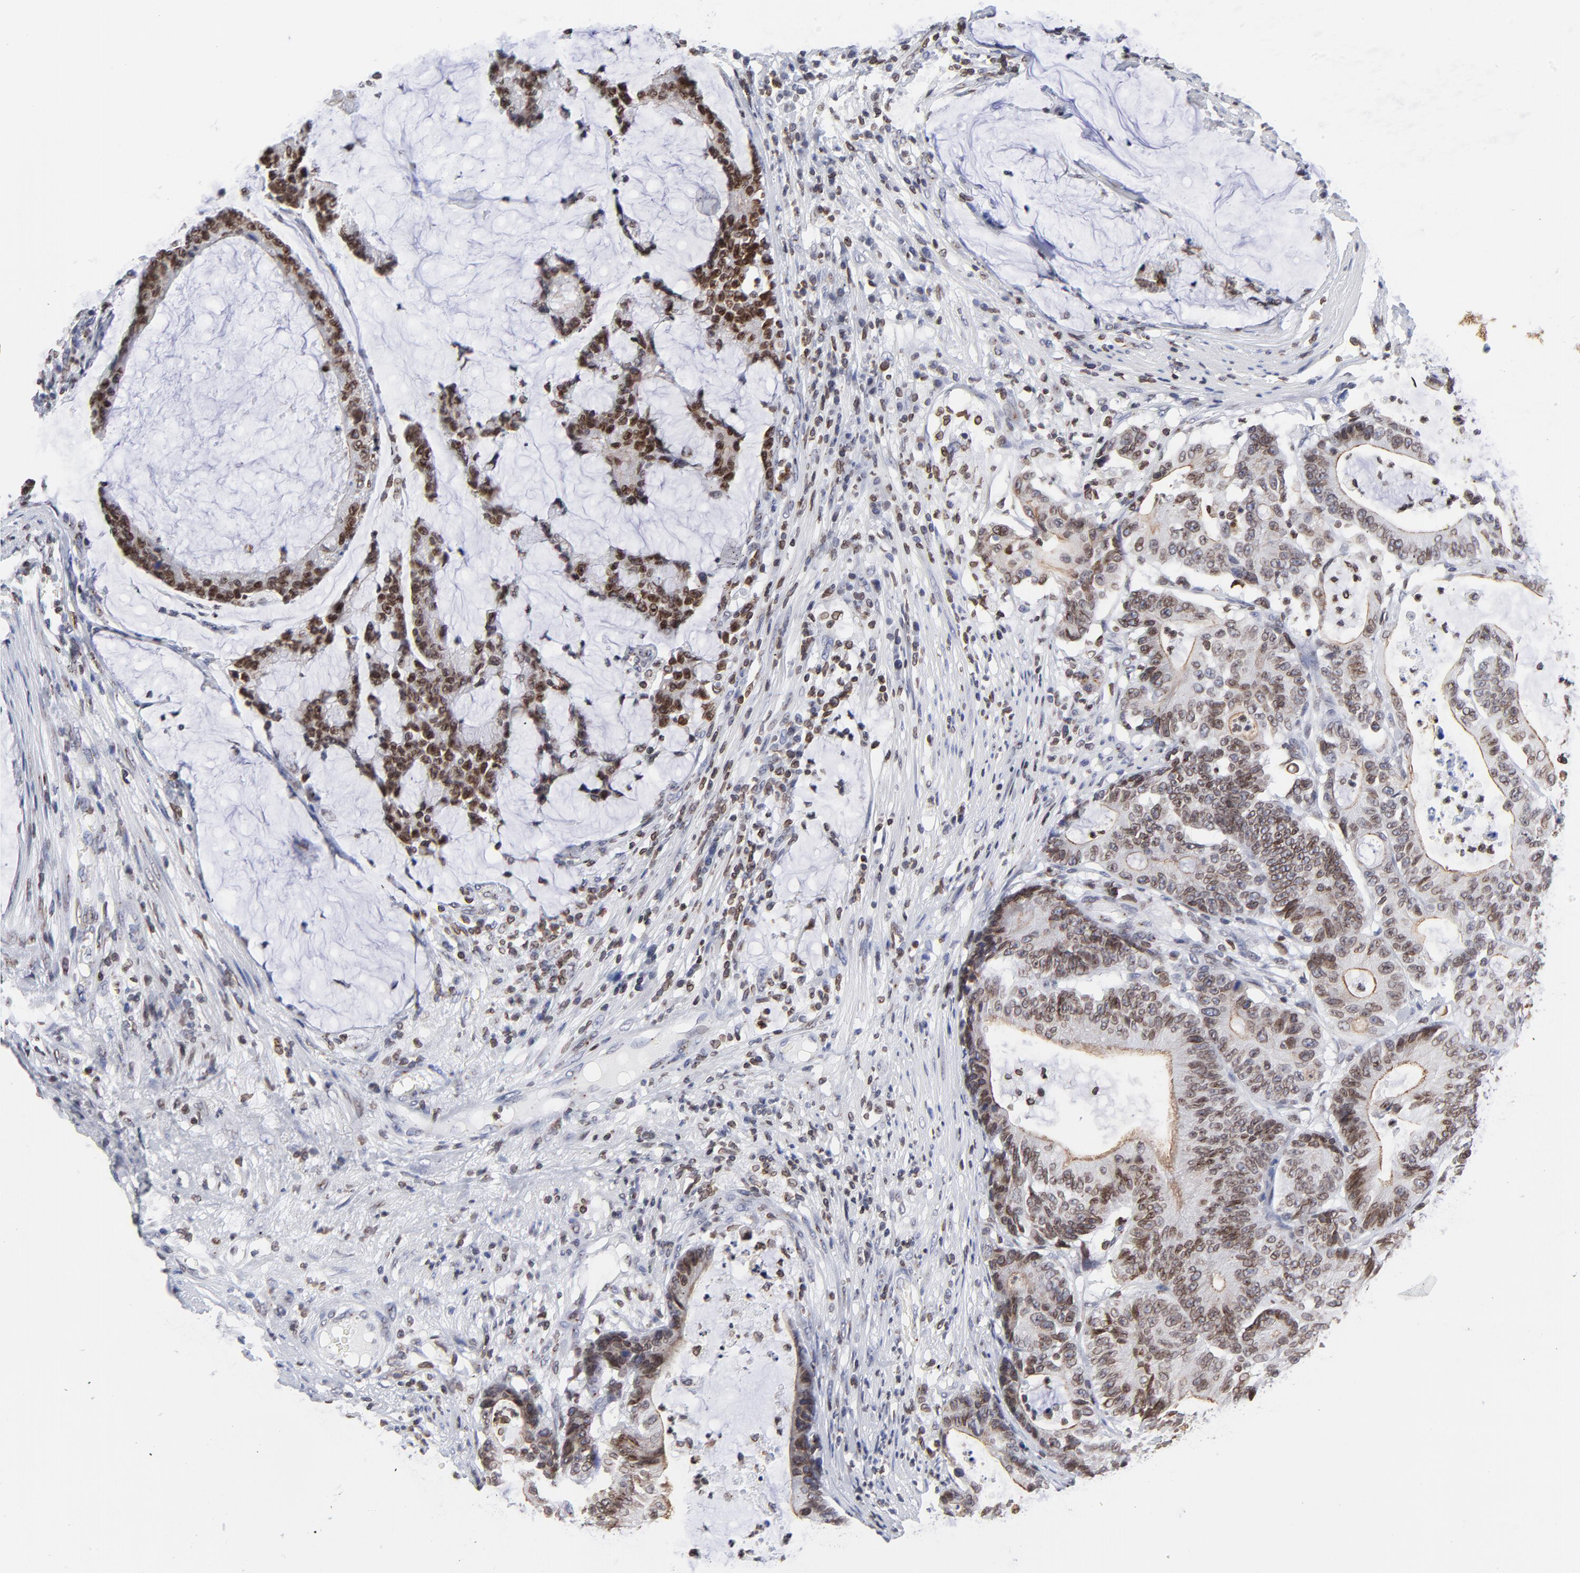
{"staining": {"intensity": "moderate", "quantity": ">75%", "location": "cytoplasmic/membranous,nuclear"}, "tissue": "colorectal cancer", "cell_type": "Tumor cells", "image_type": "cancer", "snomed": [{"axis": "morphology", "description": "Adenocarcinoma, NOS"}, {"axis": "topography", "description": "Colon"}], "caption": "Colorectal adenocarcinoma stained with DAB immunohistochemistry displays medium levels of moderate cytoplasmic/membranous and nuclear staining in about >75% of tumor cells. (Brightfield microscopy of DAB IHC at high magnification).", "gene": "THAP7", "patient": {"sex": "female", "age": 84}}